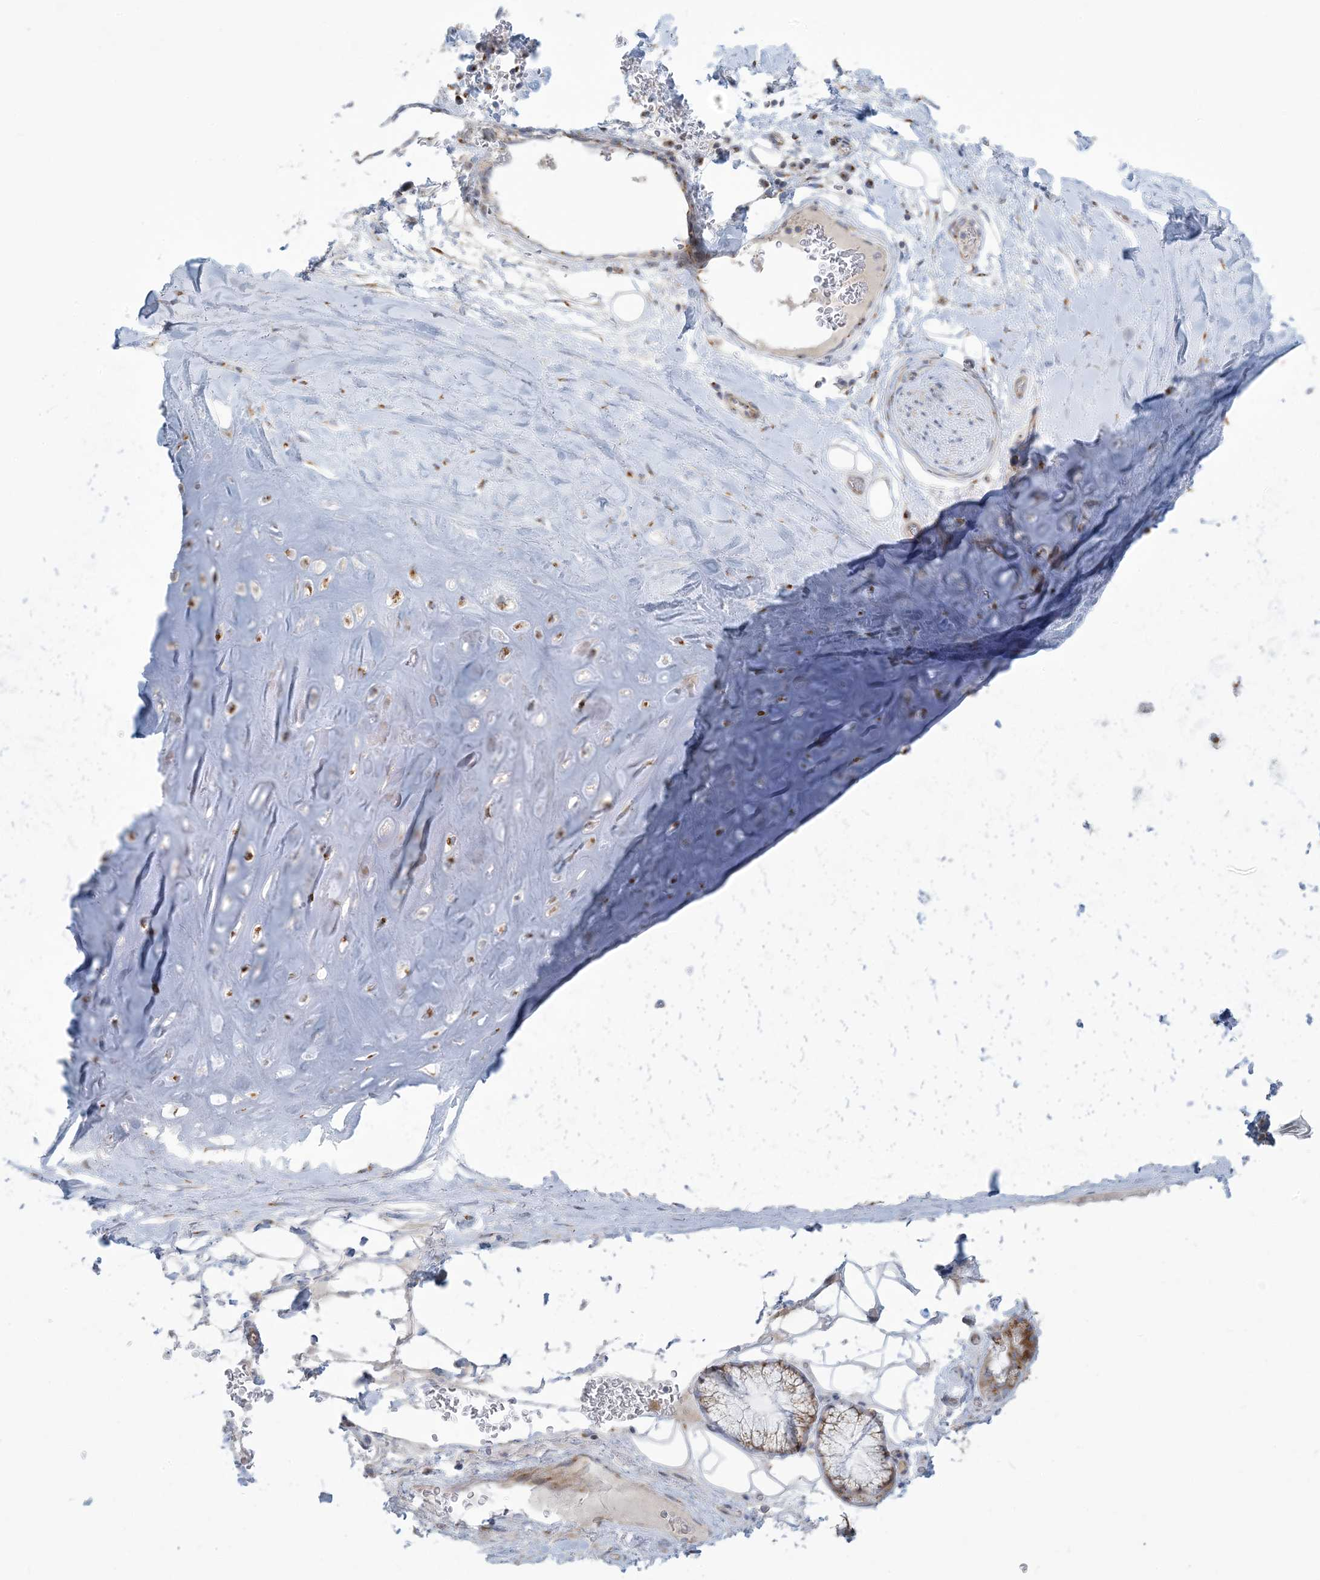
{"staining": {"intensity": "negative", "quantity": "none", "location": "none"}, "tissue": "adipose tissue", "cell_type": "Adipocytes", "image_type": "normal", "snomed": [{"axis": "morphology", "description": "Normal tissue, NOS"}, {"axis": "topography", "description": "Cartilage tissue"}], "caption": "Immunohistochemical staining of benign adipose tissue demonstrates no significant positivity in adipocytes. (DAB (3,3'-diaminobenzidine) immunohistochemistry visualized using brightfield microscopy, high magnification).", "gene": "AFTPH", "patient": {"sex": "female", "age": 63}}